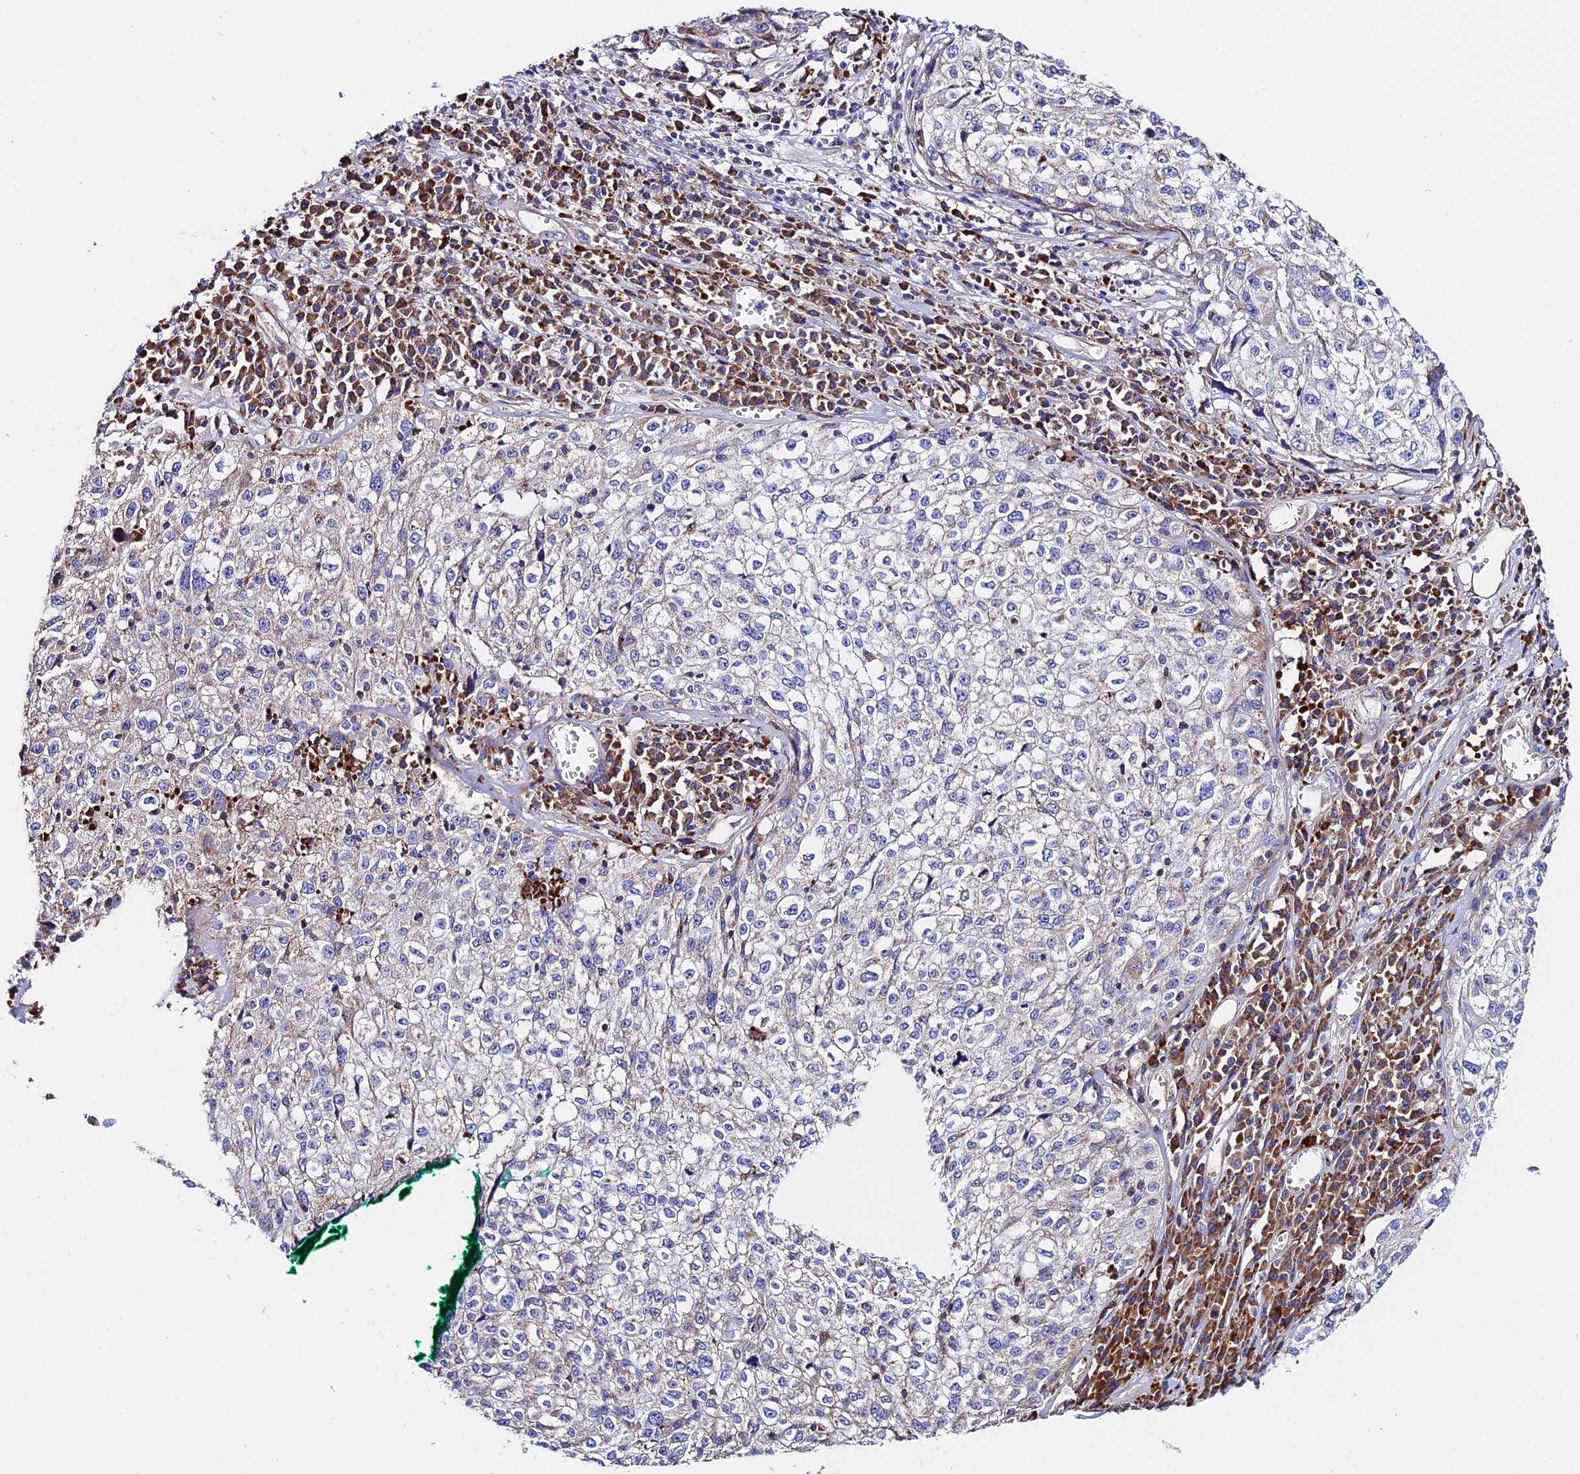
{"staining": {"intensity": "negative", "quantity": "none", "location": "none"}, "tissue": "cervical cancer", "cell_type": "Tumor cells", "image_type": "cancer", "snomed": [{"axis": "morphology", "description": "Squamous cell carcinoma, NOS"}, {"axis": "topography", "description": "Cervix"}], "caption": "This is an immunohistochemistry histopathology image of human cervical cancer. There is no staining in tumor cells.", "gene": "VPS13C", "patient": {"sex": "female", "age": 57}}